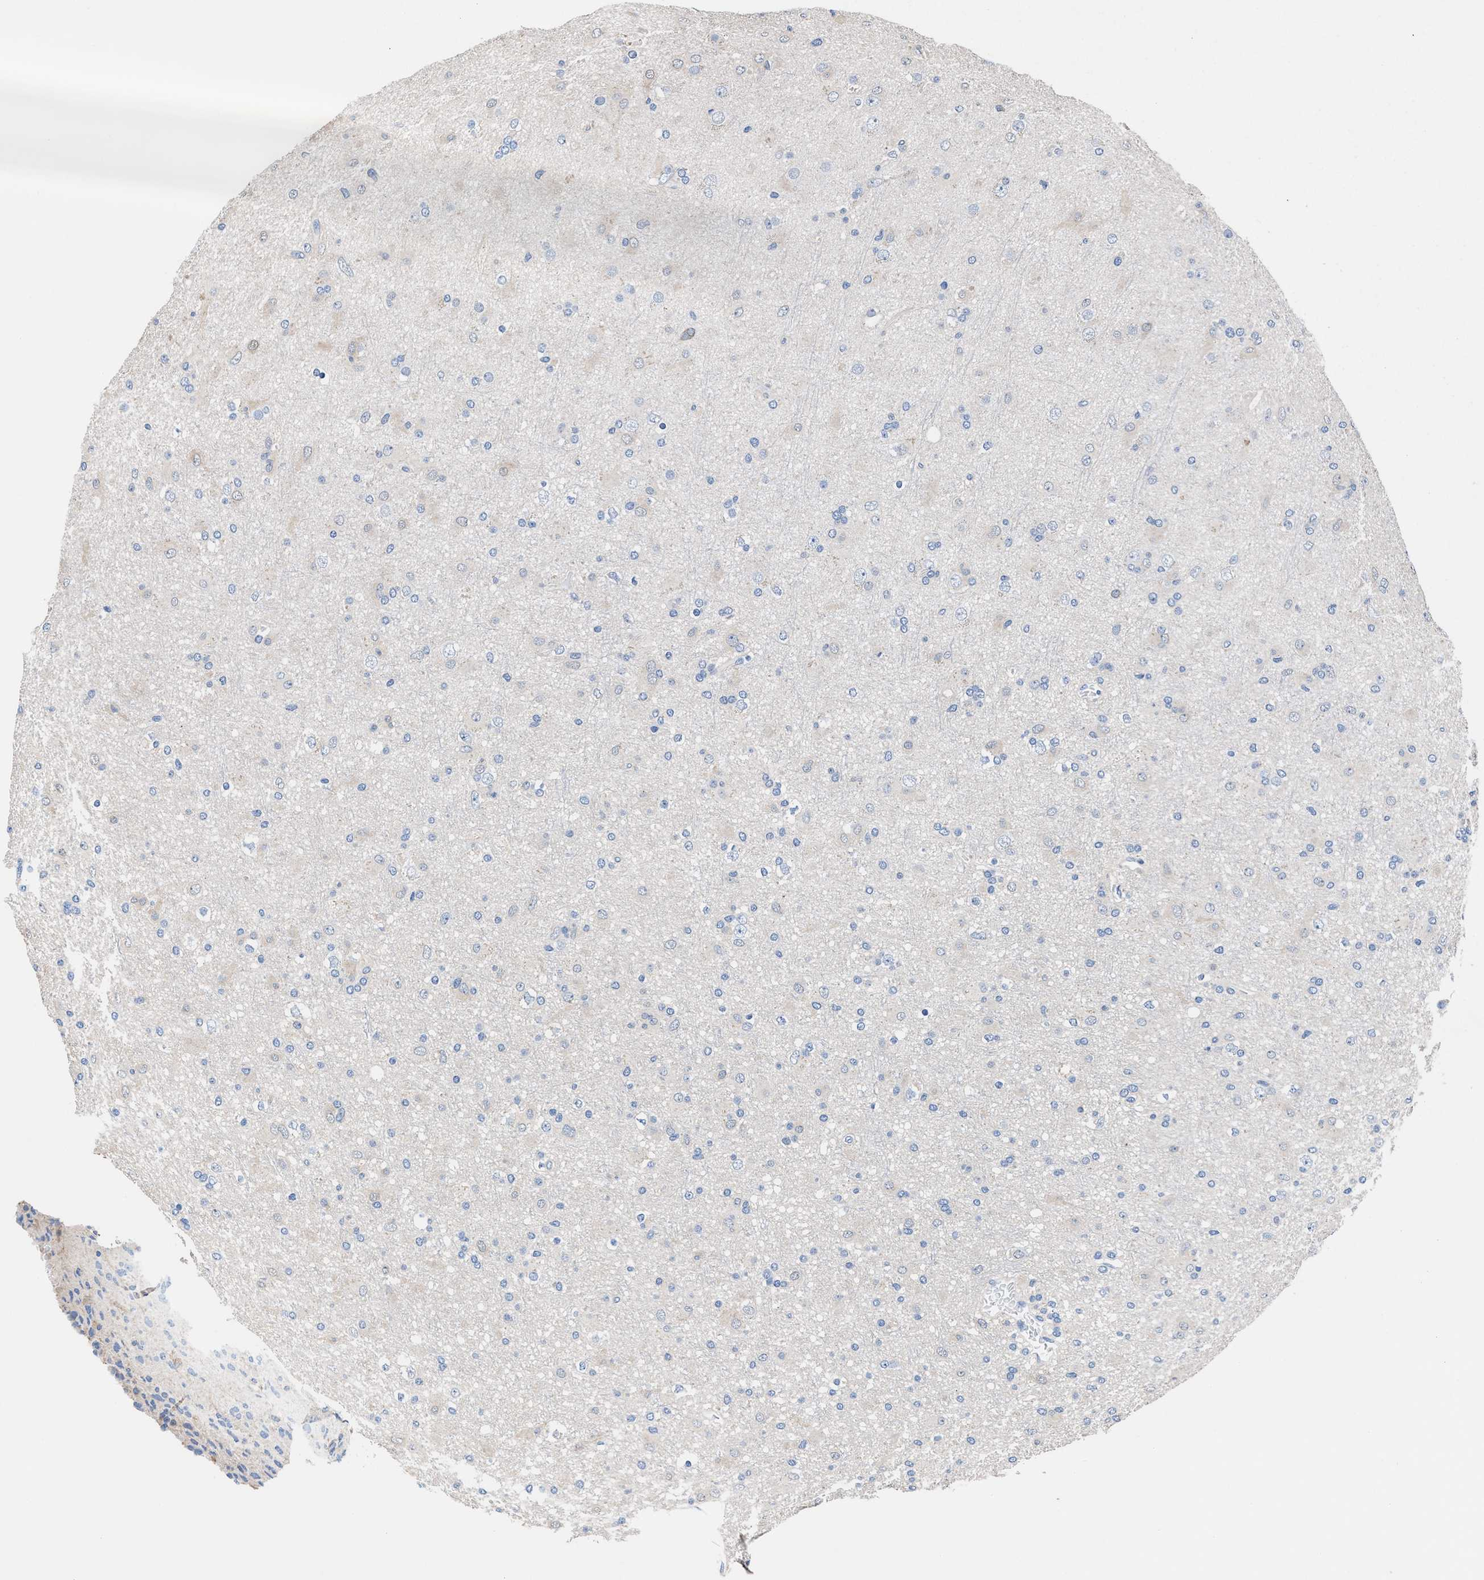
{"staining": {"intensity": "negative", "quantity": "none", "location": "none"}, "tissue": "glioma", "cell_type": "Tumor cells", "image_type": "cancer", "snomed": [{"axis": "morphology", "description": "Glioma, malignant, Low grade"}, {"axis": "topography", "description": "Brain"}], "caption": "There is no significant staining in tumor cells of glioma. The staining is performed using DAB (3,3'-diaminobenzidine) brown chromogen with nuclei counter-stained in using hematoxylin.", "gene": "GSTM1", "patient": {"sex": "male", "age": 65}}